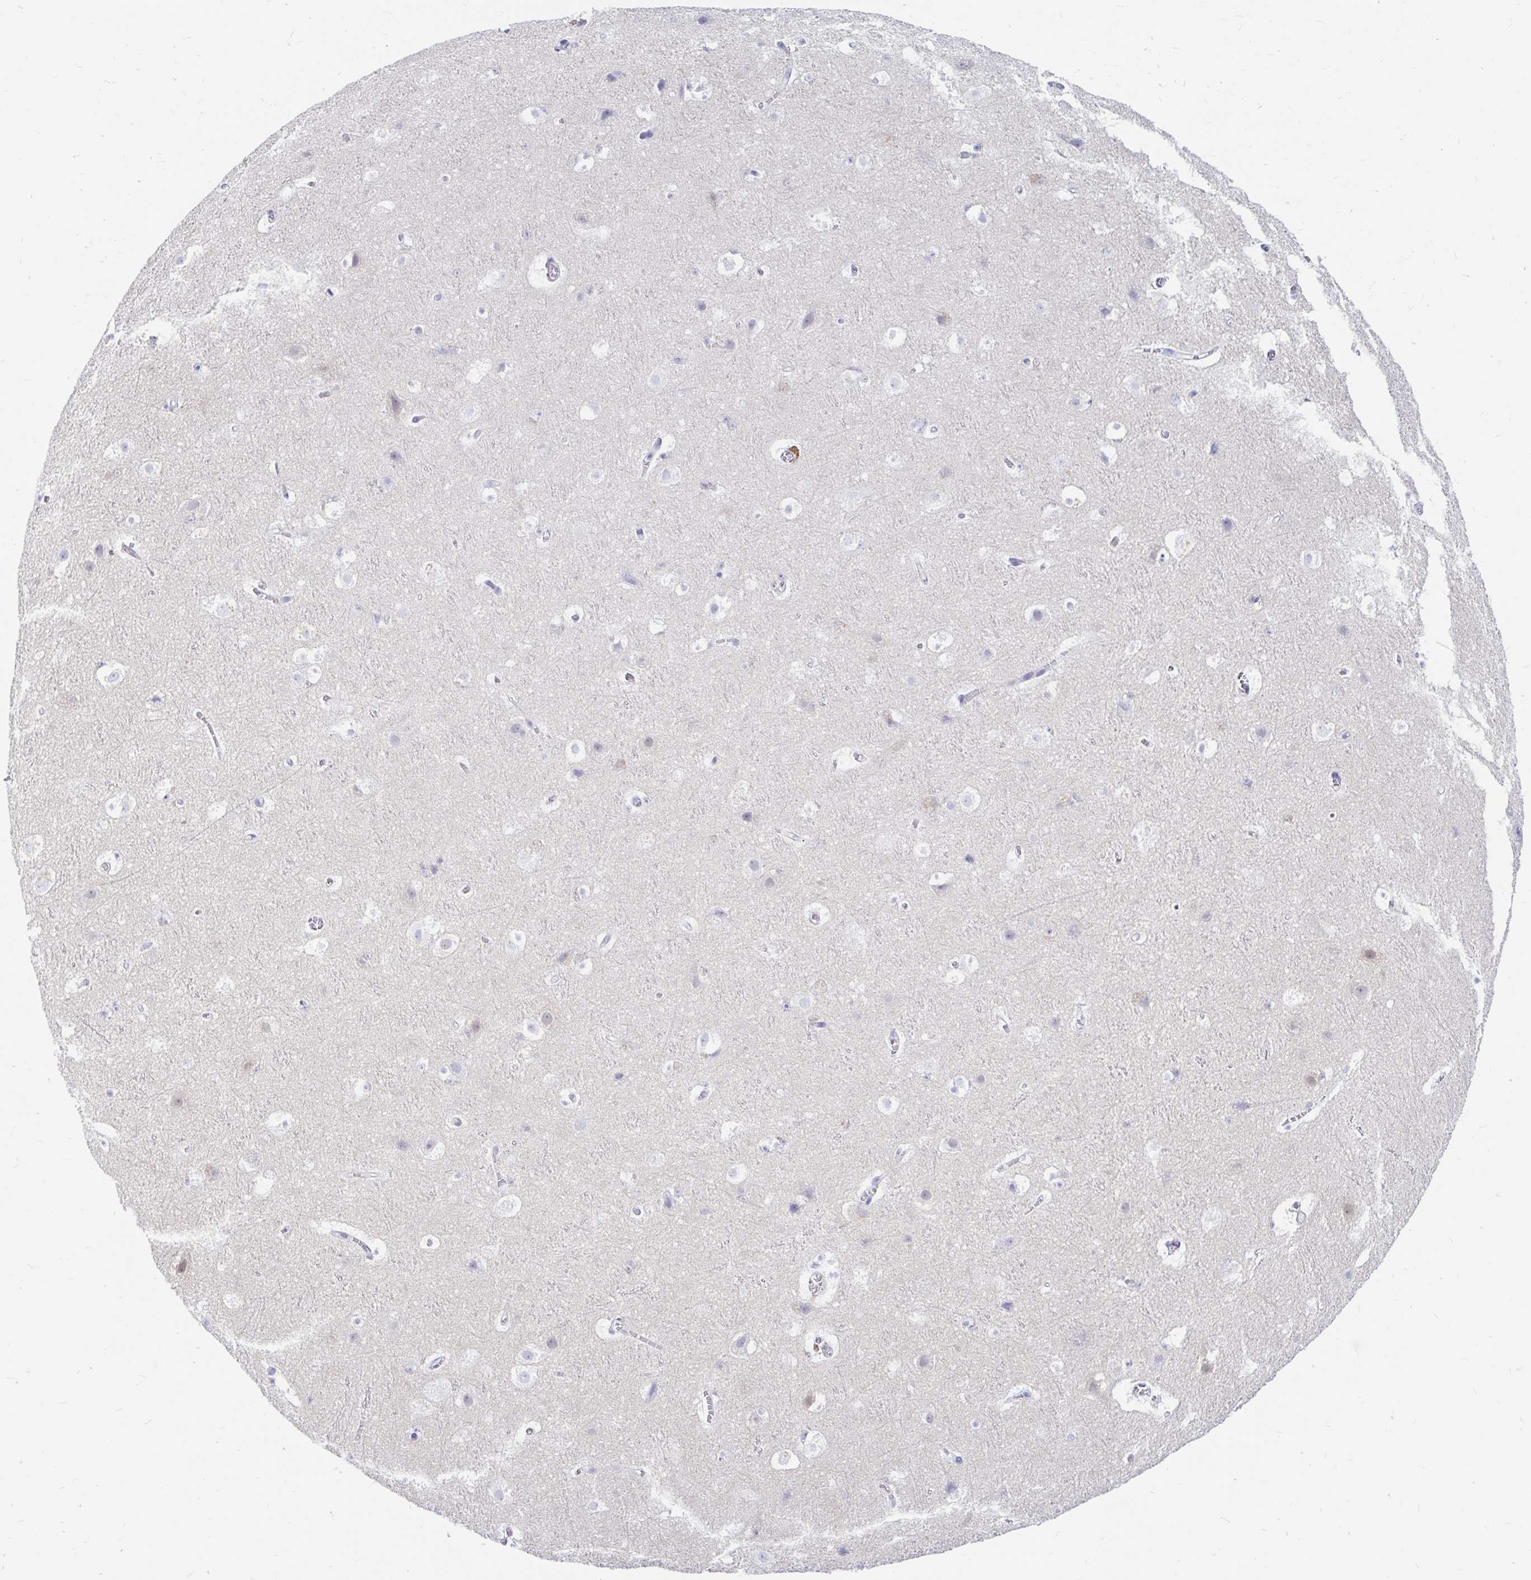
{"staining": {"intensity": "negative", "quantity": "none", "location": "none"}, "tissue": "cerebral cortex", "cell_type": "Endothelial cells", "image_type": "normal", "snomed": [{"axis": "morphology", "description": "Normal tissue, NOS"}, {"axis": "topography", "description": "Cerebral cortex"}], "caption": "An immunohistochemistry (IHC) photomicrograph of normal cerebral cortex is shown. There is no staining in endothelial cells of cerebral cortex. Nuclei are stained in blue.", "gene": "PPP1R1B", "patient": {"sex": "female", "age": 42}}